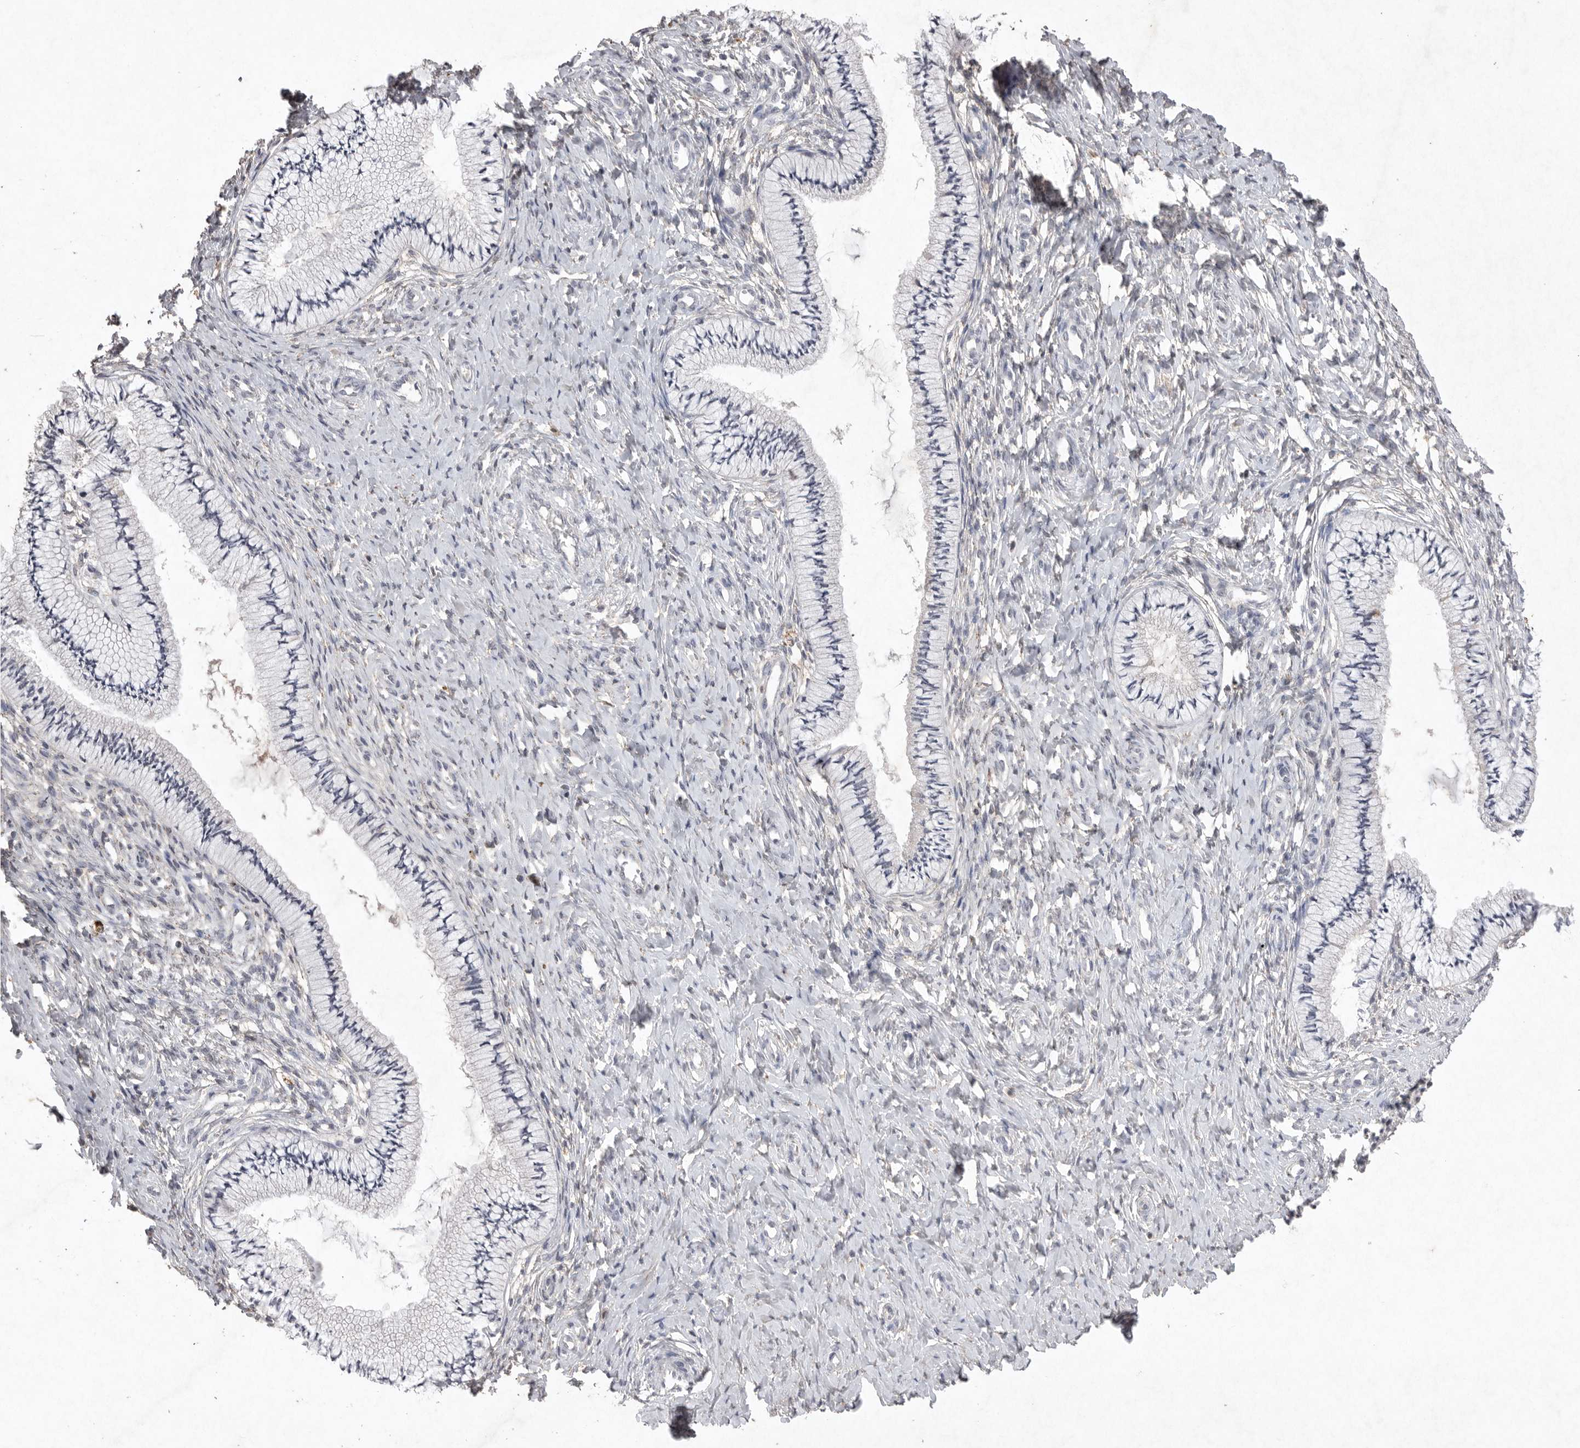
{"staining": {"intensity": "negative", "quantity": "none", "location": "none"}, "tissue": "cervix", "cell_type": "Glandular cells", "image_type": "normal", "snomed": [{"axis": "morphology", "description": "Normal tissue, NOS"}, {"axis": "topography", "description": "Cervix"}], "caption": "This is an immunohistochemistry histopathology image of normal cervix. There is no staining in glandular cells.", "gene": "APLNR", "patient": {"sex": "female", "age": 36}}